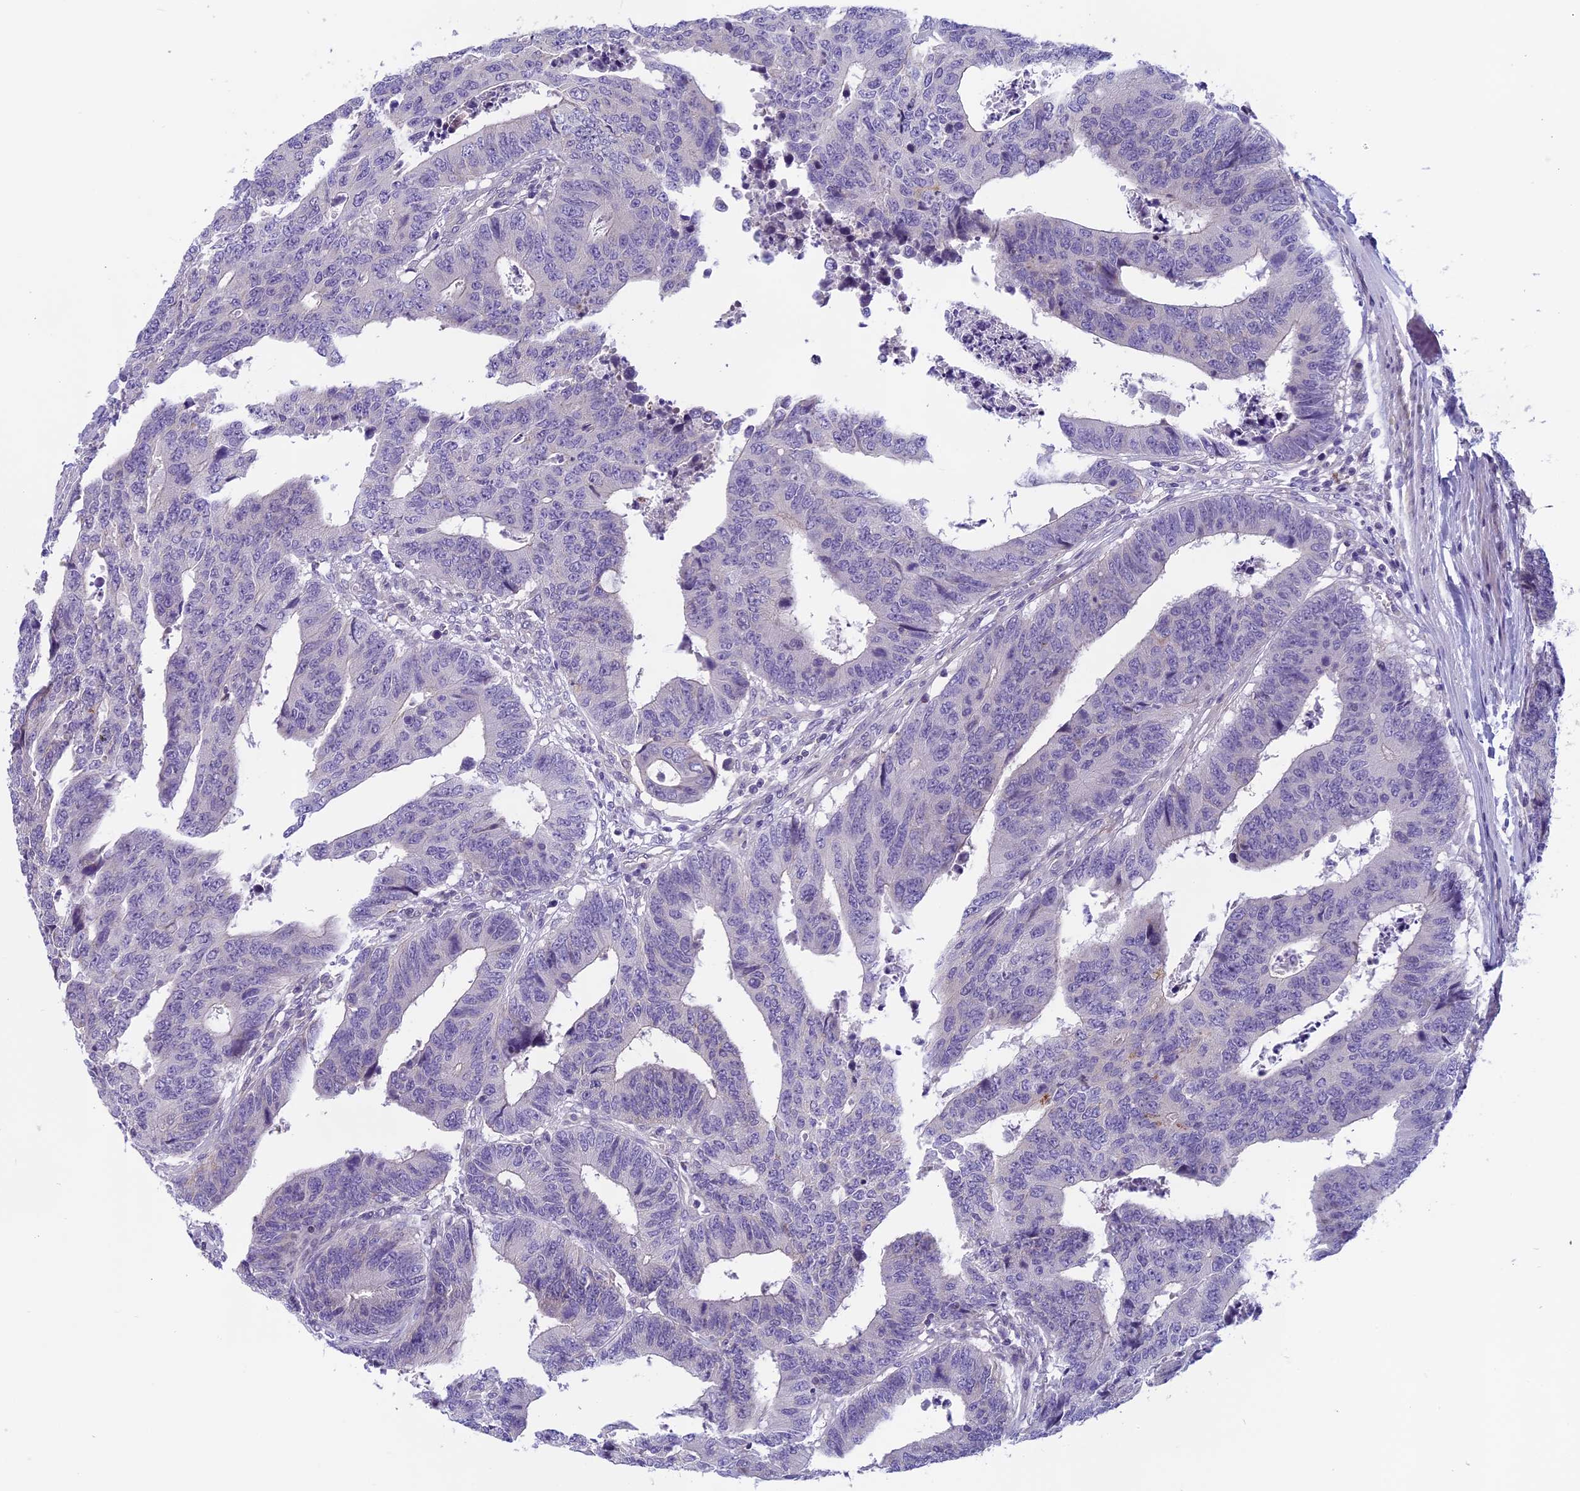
{"staining": {"intensity": "negative", "quantity": "none", "location": "none"}, "tissue": "colorectal cancer", "cell_type": "Tumor cells", "image_type": "cancer", "snomed": [{"axis": "morphology", "description": "Adenocarcinoma, NOS"}, {"axis": "topography", "description": "Rectum"}], "caption": "This is a image of IHC staining of colorectal cancer (adenocarcinoma), which shows no expression in tumor cells. Nuclei are stained in blue.", "gene": "ARHGEF37", "patient": {"sex": "male", "age": 84}}